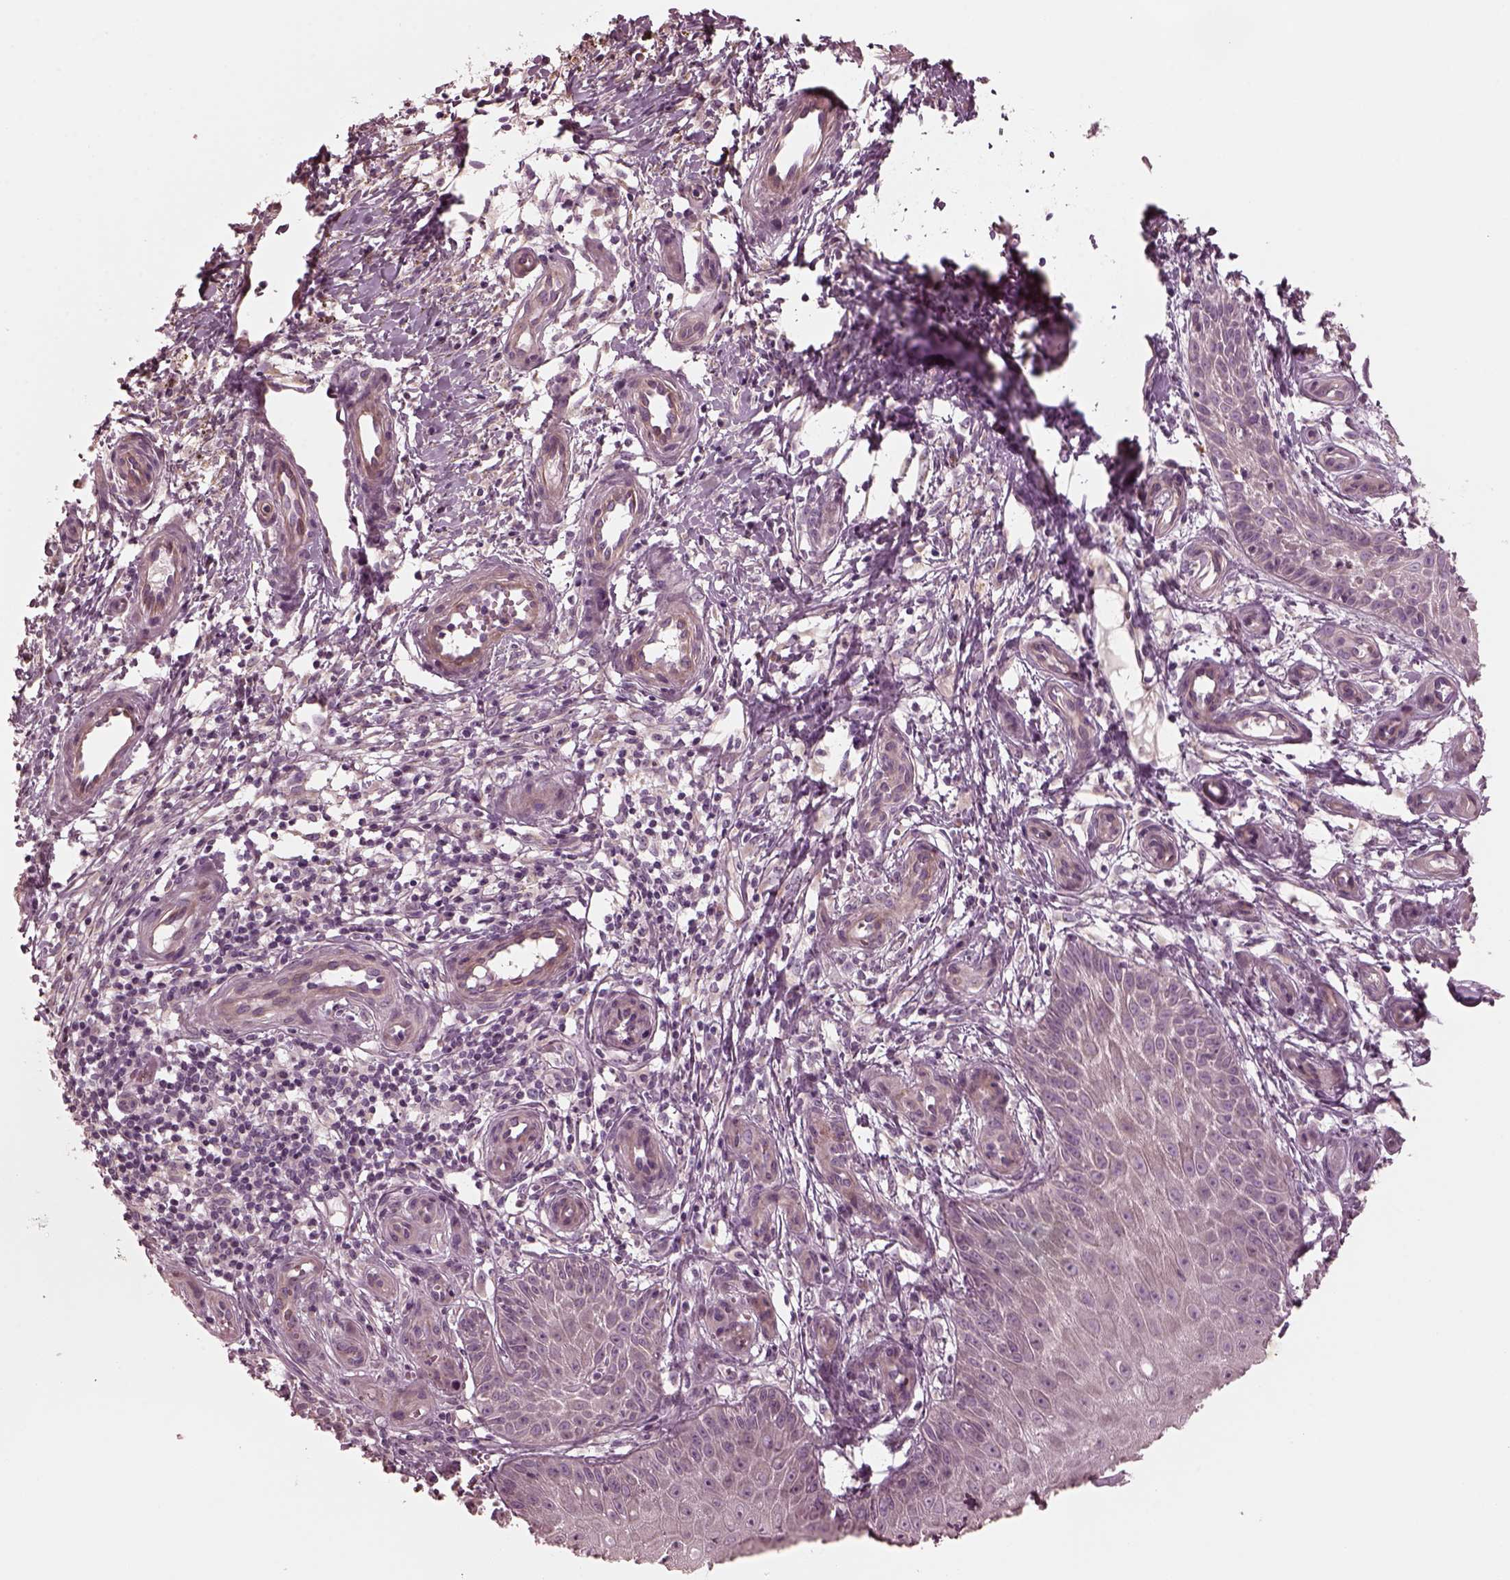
{"staining": {"intensity": "negative", "quantity": "none", "location": "none"}, "tissue": "melanoma", "cell_type": "Tumor cells", "image_type": "cancer", "snomed": [{"axis": "morphology", "description": "Malignant melanoma, NOS"}, {"axis": "topography", "description": "Skin"}], "caption": "A micrograph of human melanoma is negative for staining in tumor cells.", "gene": "KIF6", "patient": {"sex": "female", "age": 53}}